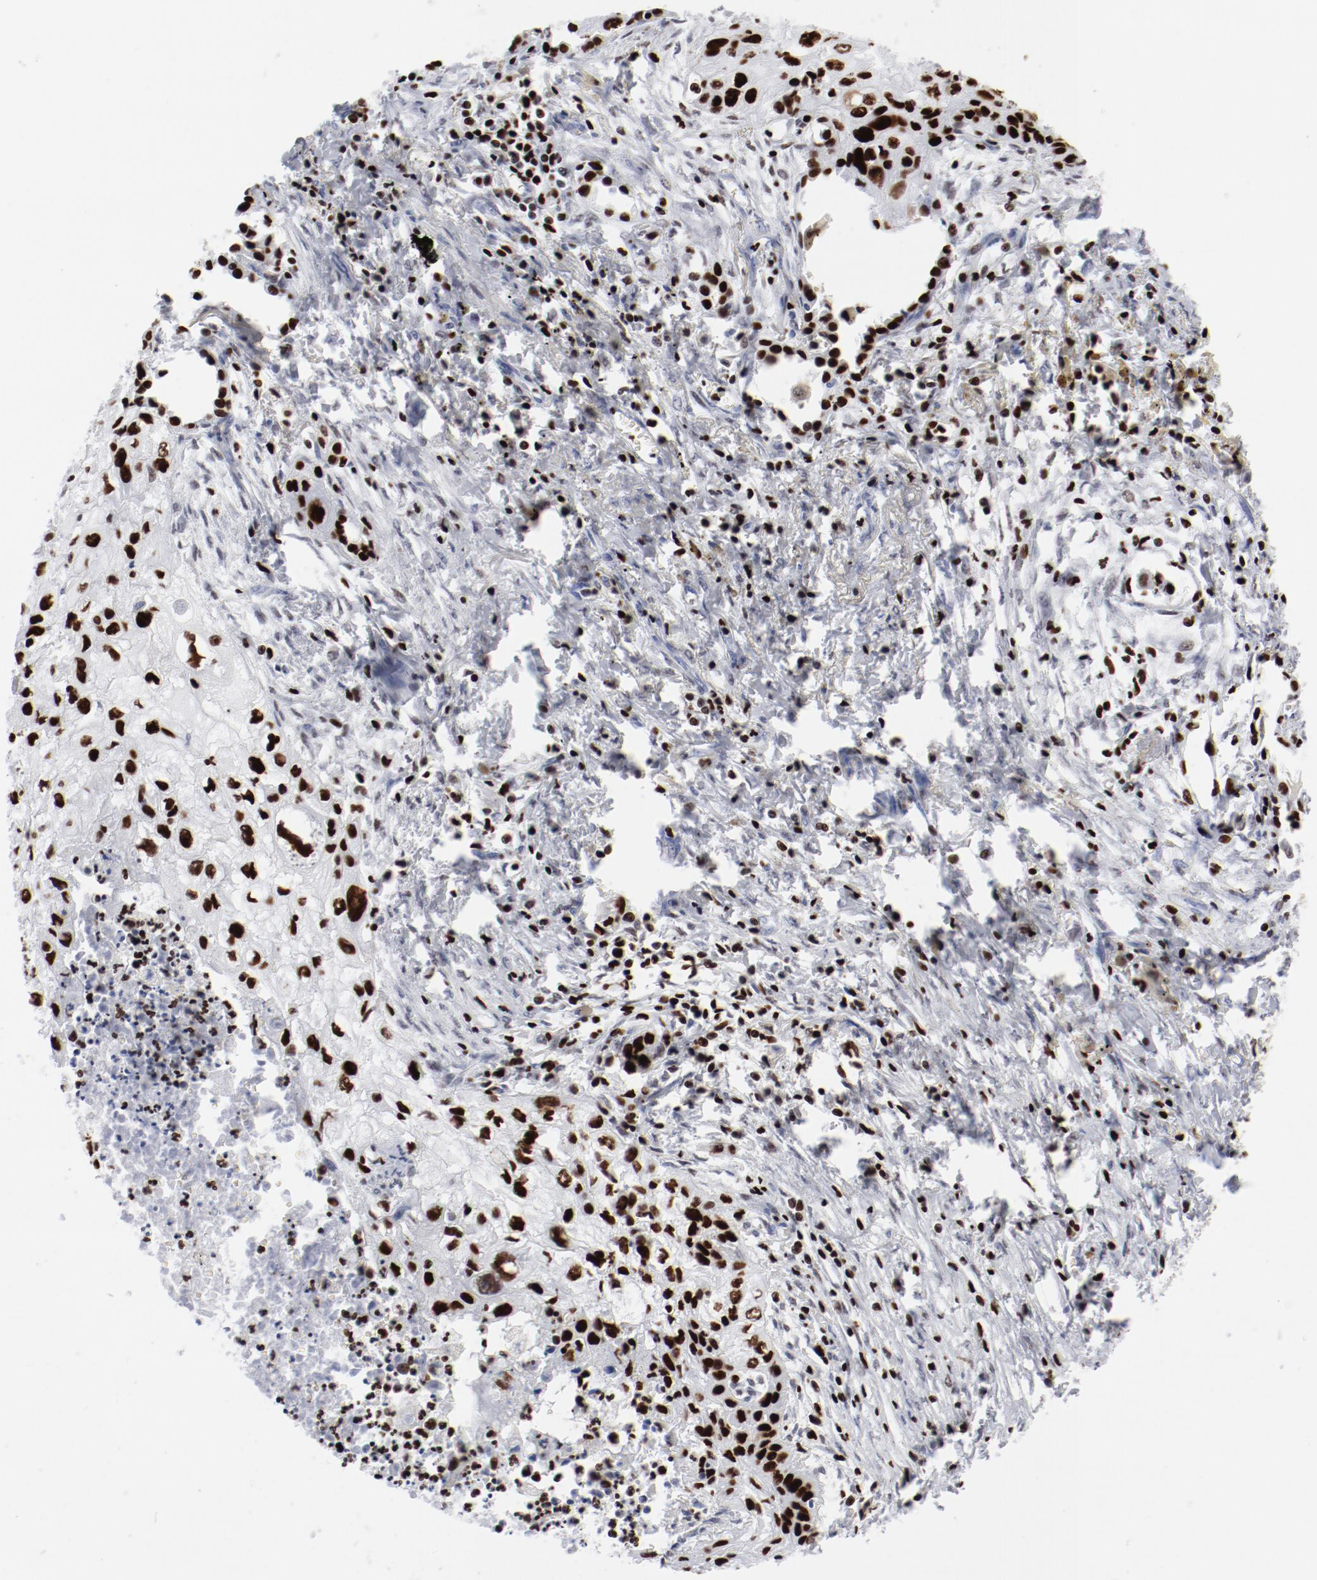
{"staining": {"intensity": "strong", "quantity": ">75%", "location": "nuclear"}, "tissue": "lung cancer", "cell_type": "Tumor cells", "image_type": "cancer", "snomed": [{"axis": "morphology", "description": "Squamous cell carcinoma, NOS"}, {"axis": "topography", "description": "Lung"}], "caption": "The immunohistochemical stain shows strong nuclear positivity in tumor cells of lung cancer (squamous cell carcinoma) tissue. (DAB (3,3'-diaminobenzidine) = brown stain, brightfield microscopy at high magnification).", "gene": "SMARCC2", "patient": {"sex": "male", "age": 71}}